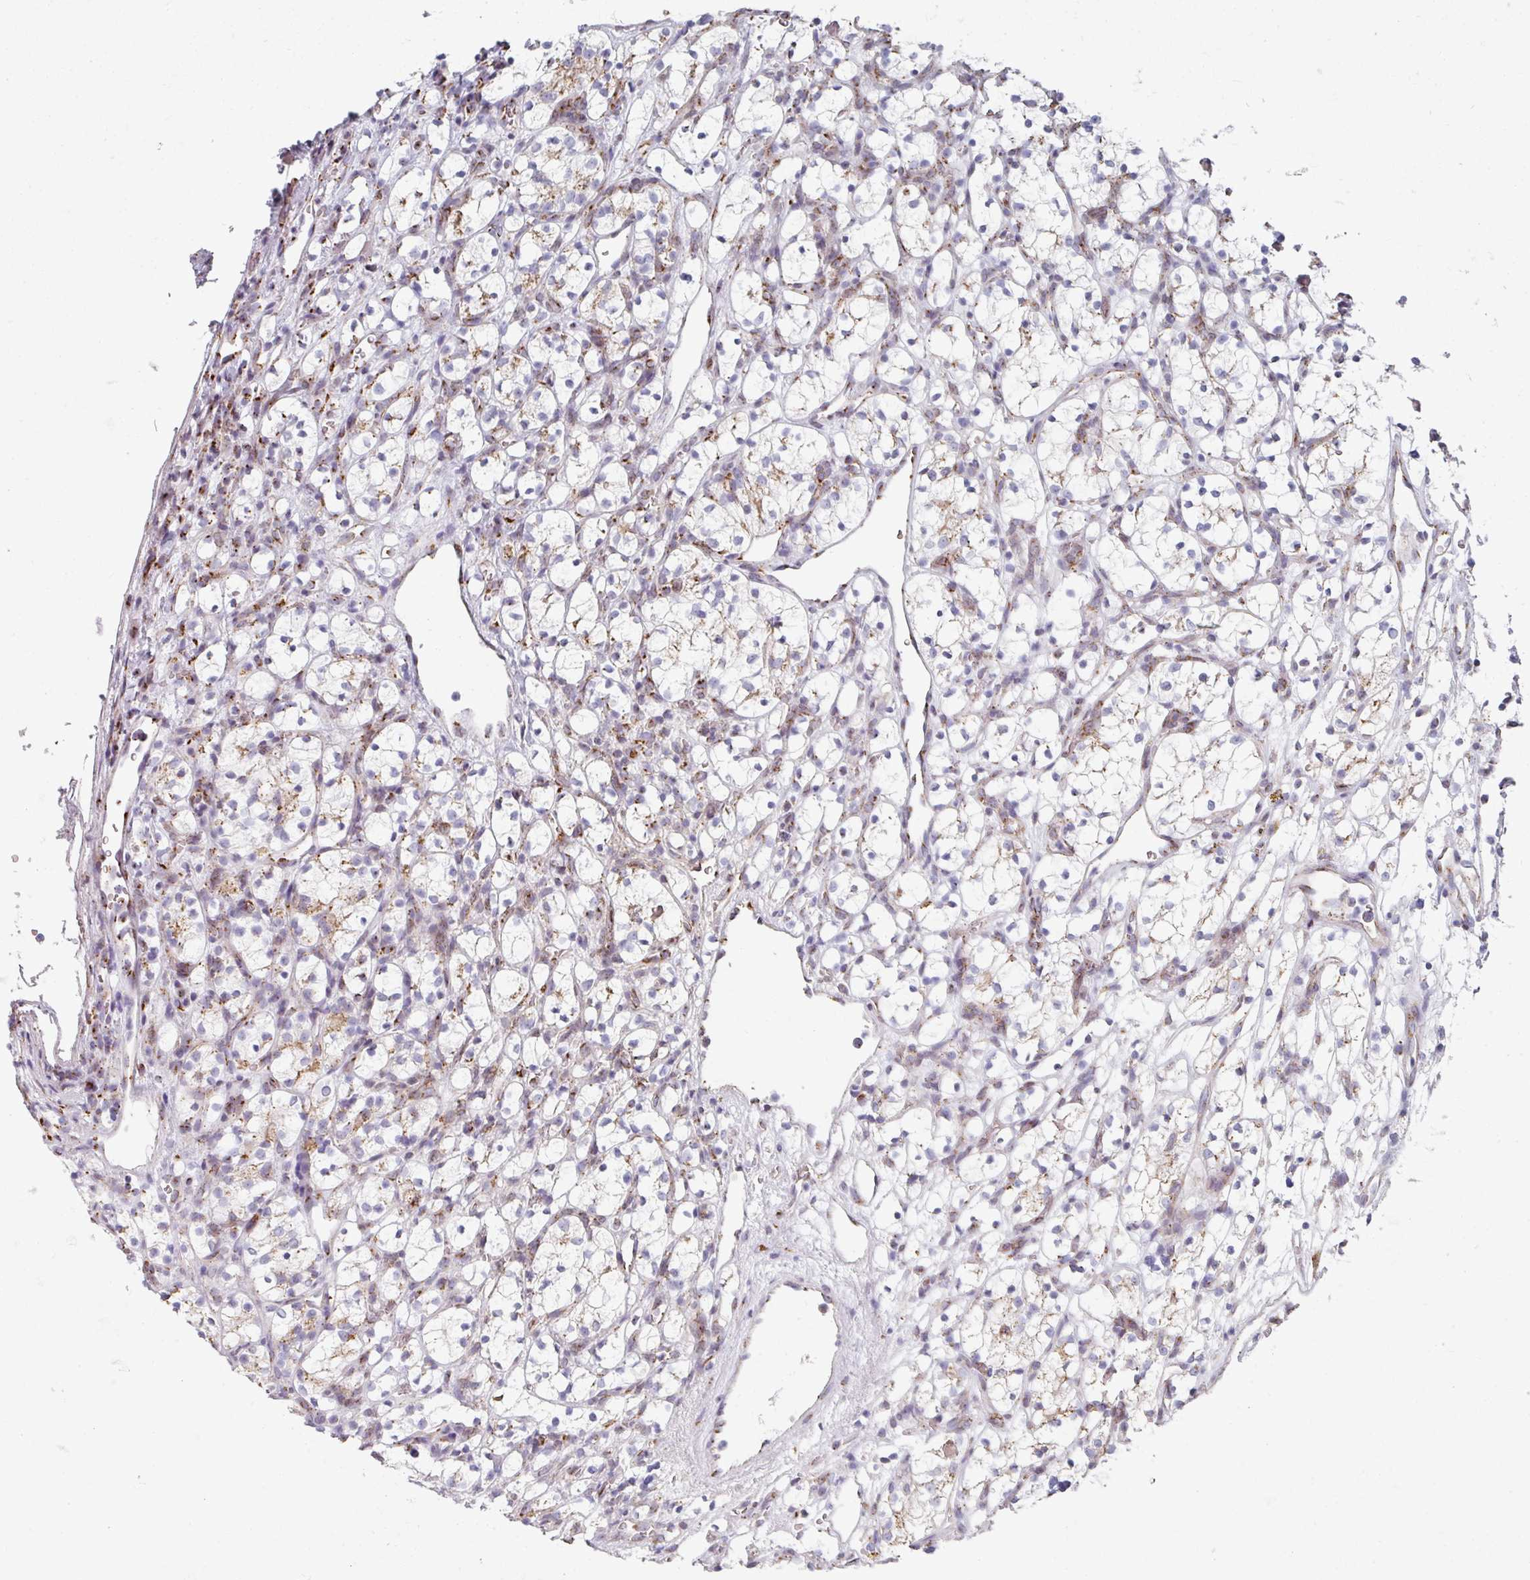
{"staining": {"intensity": "moderate", "quantity": "<25%", "location": "cytoplasmic/membranous"}, "tissue": "renal cancer", "cell_type": "Tumor cells", "image_type": "cancer", "snomed": [{"axis": "morphology", "description": "Adenocarcinoma, NOS"}, {"axis": "topography", "description": "Kidney"}], "caption": "Renal cancer (adenocarcinoma) stained for a protein demonstrates moderate cytoplasmic/membranous positivity in tumor cells.", "gene": "CCDC85B", "patient": {"sex": "female", "age": 69}}